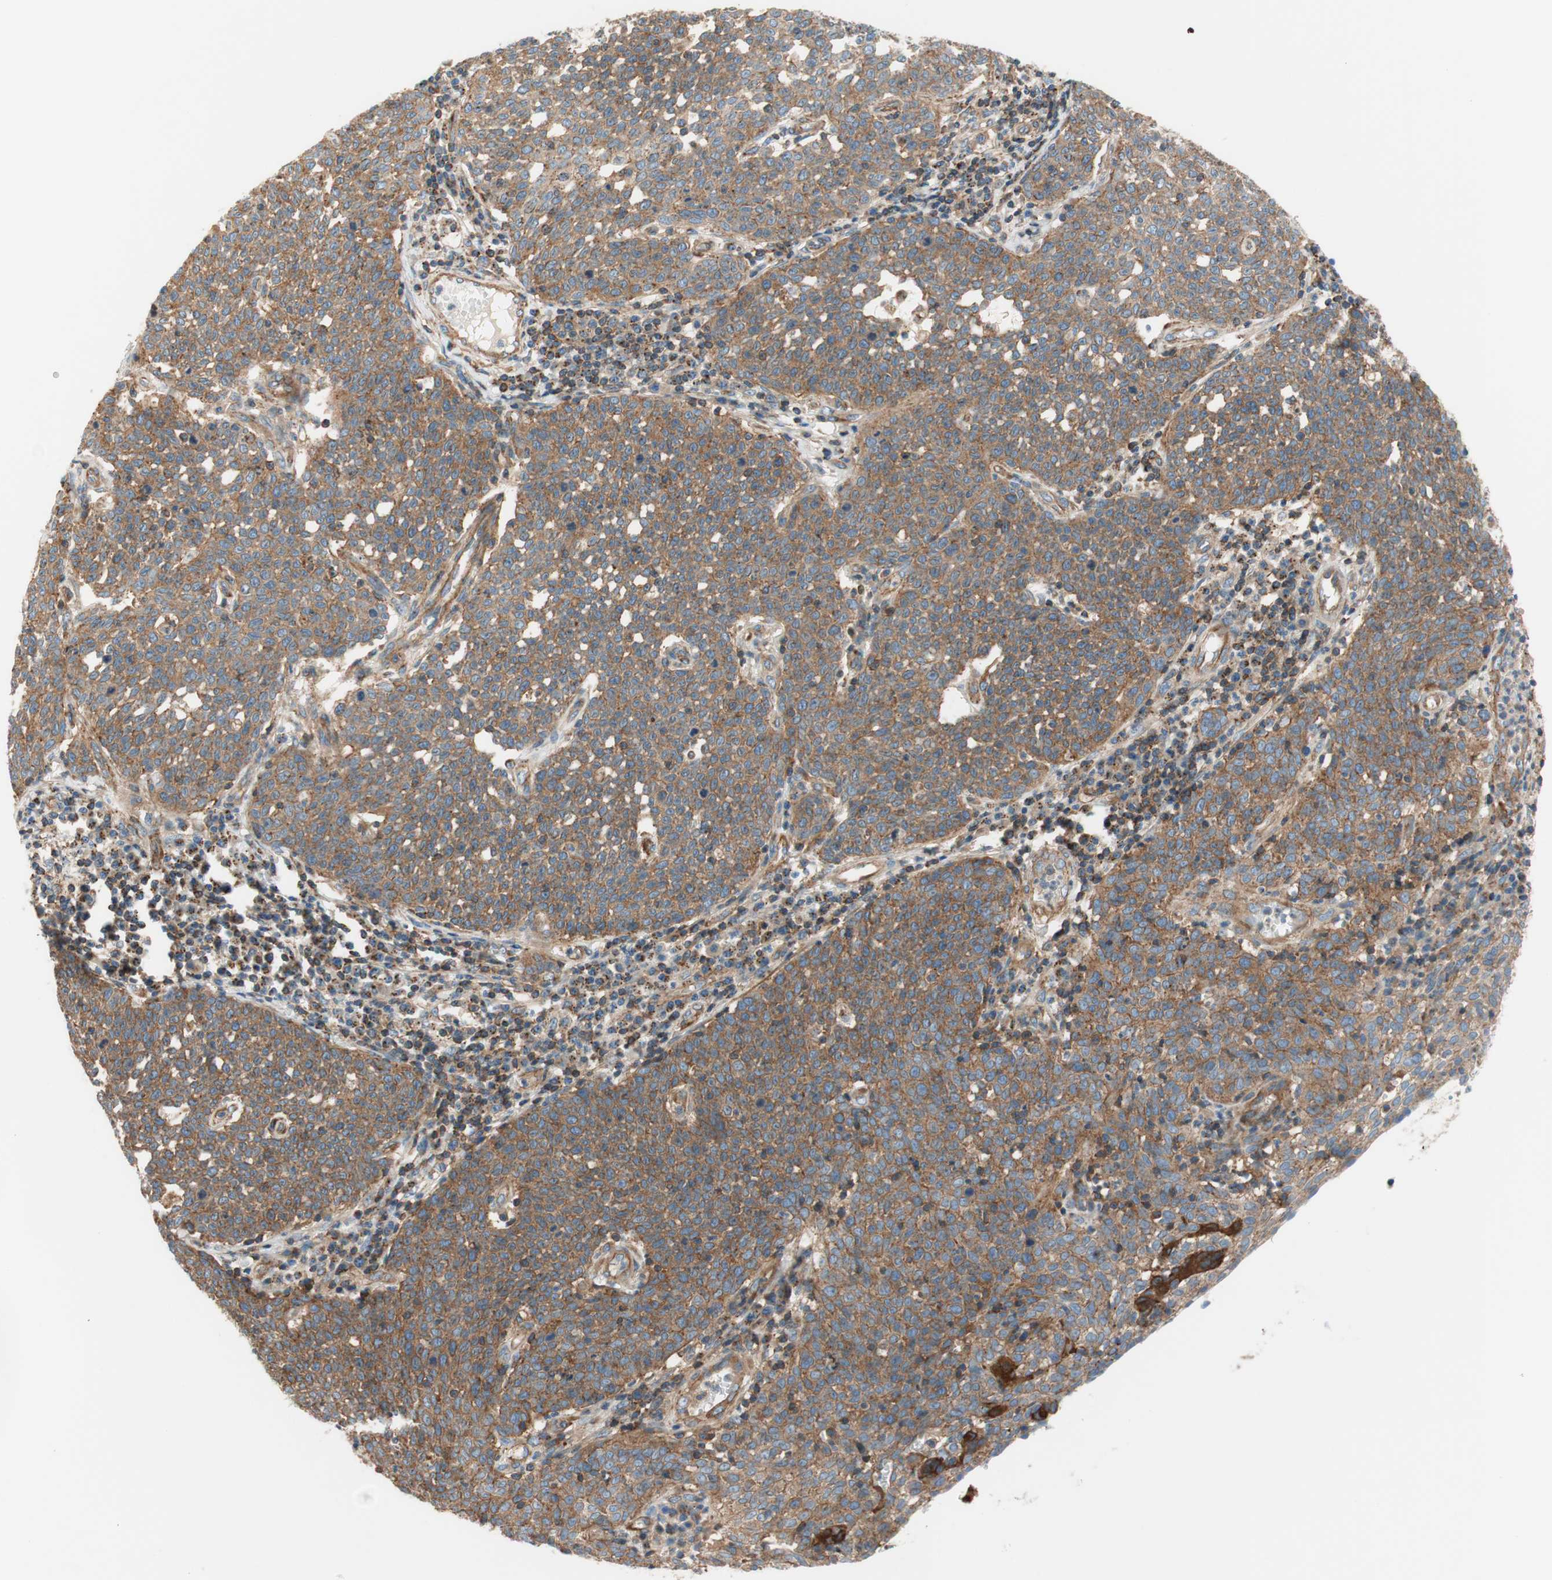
{"staining": {"intensity": "moderate", "quantity": ">75%", "location": "cytoplasmic/membranous"}, "tissue": "cervical cancer", "cell_type": "Tumor cells", "image_type": "cancer", "snomed": [{"axis": "morphology", "description": "Squamous cell carcinoma, NOS"}, {"axis": "topography", "description": "Cervix"}], "caption": "Tumor cells reveal medium levels of moderate cytoplasmic/membranous expression in about >75% of cells in squamous cell carcinoma (cervical).", "gene": "VPS26A", "patient": {"sex": "female", "age": 34}}